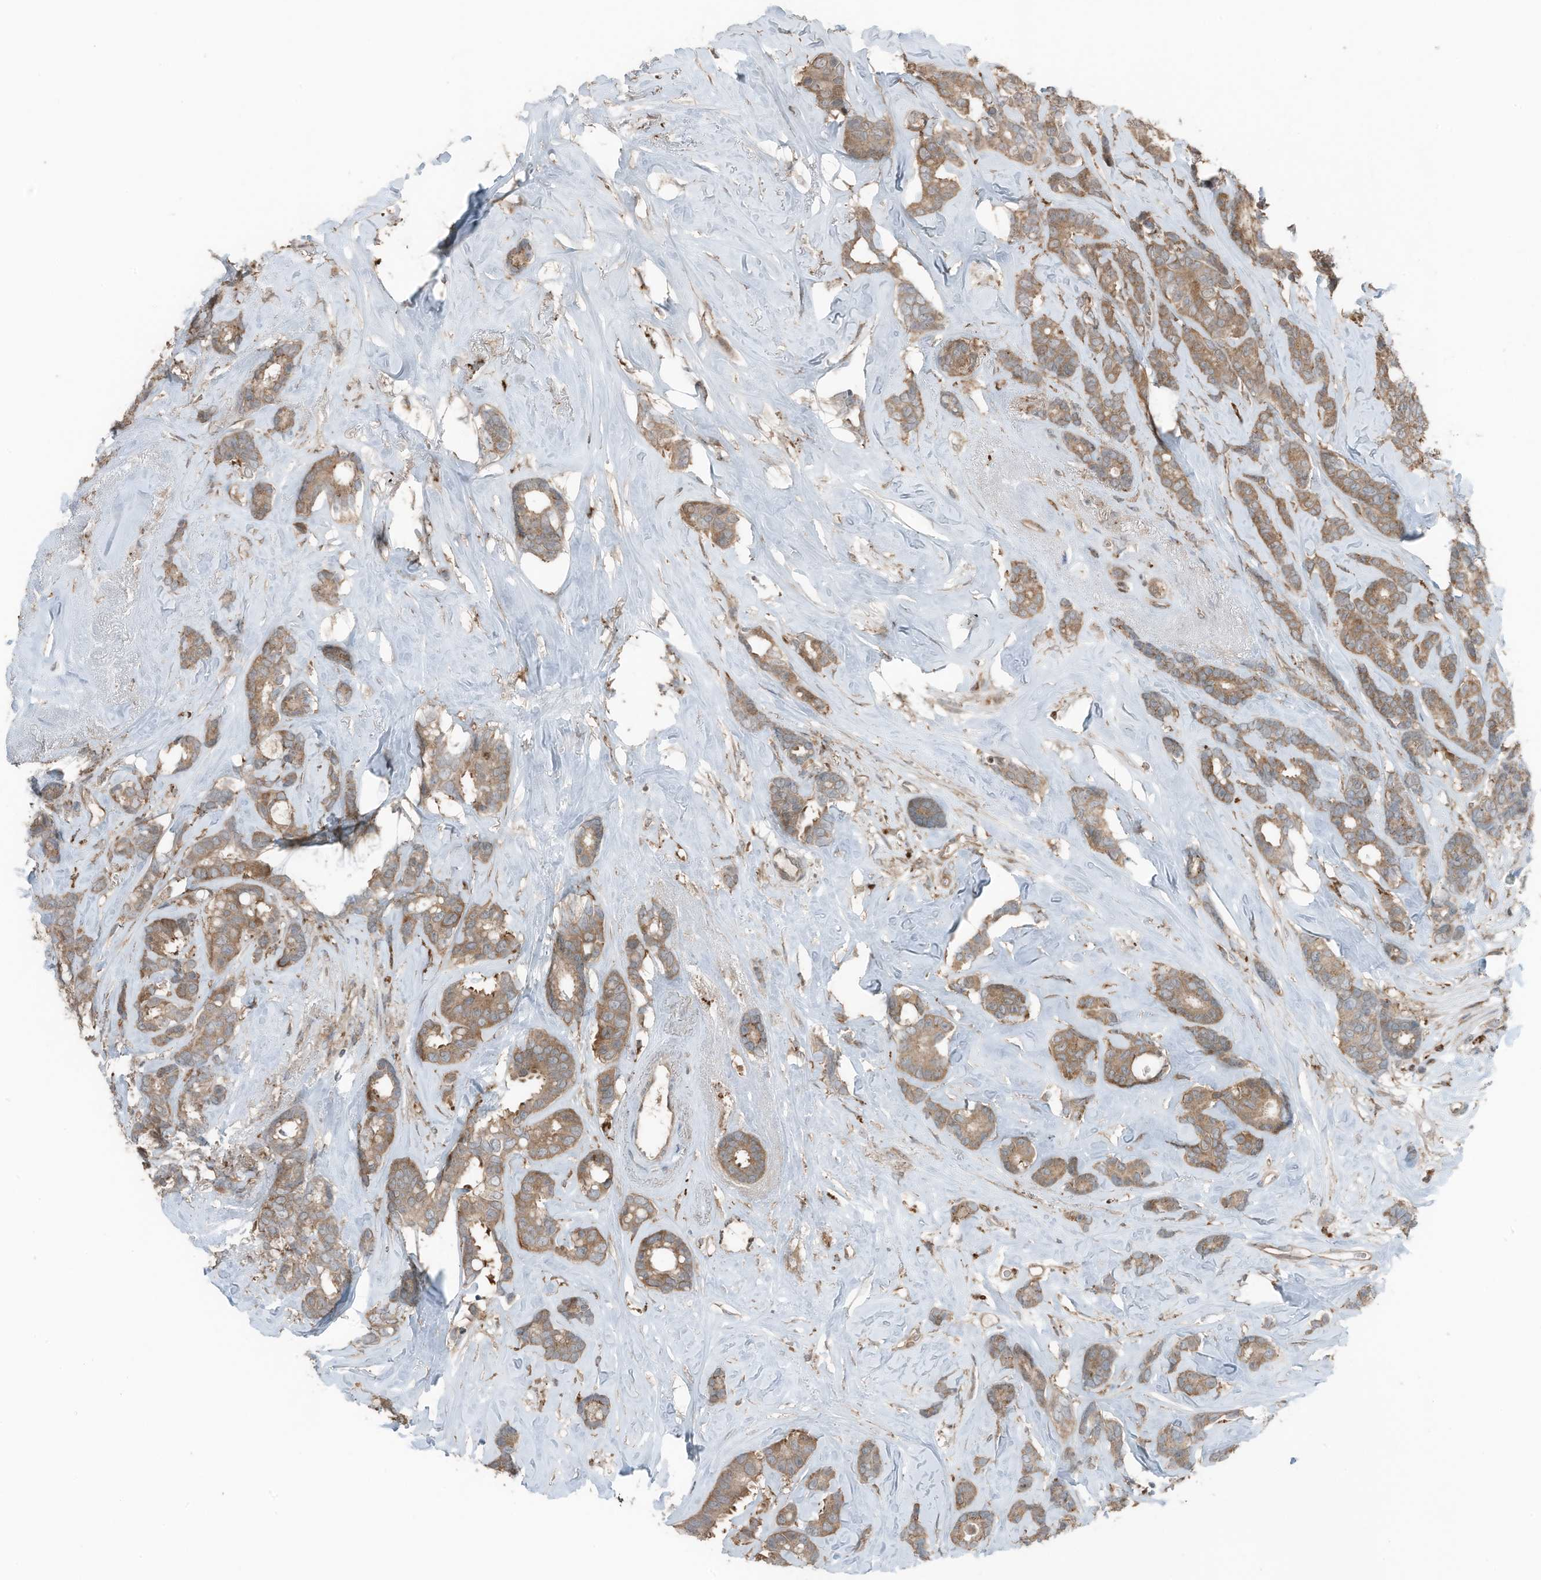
{"staining": {"intensity": "moderate", "quantity": ">75%", "location": "cytoplasmic/membranous"}, "tissue": "breast cancer", "cell_type": "Tumor cells", "image_type": "cancer", "snomed": [{"axis": "morphology", "description": "Duct carcinoma"}, {"axis": "topography", "description": "Breast"}], "caption": "Immunohistochemistry of breast intraductal carcinoma reveals medium levels of moderate cytoplasmic/membranous positivity in about >75% of tumor cells. (Stains: DAB (3,3'-diaminobenzidine) in brown, nuclei in blue, Microscopy: brightfield microscopy at high magnification).", "gene": "TXNDC9", "patient": {"sex": "female", "age": 87}}